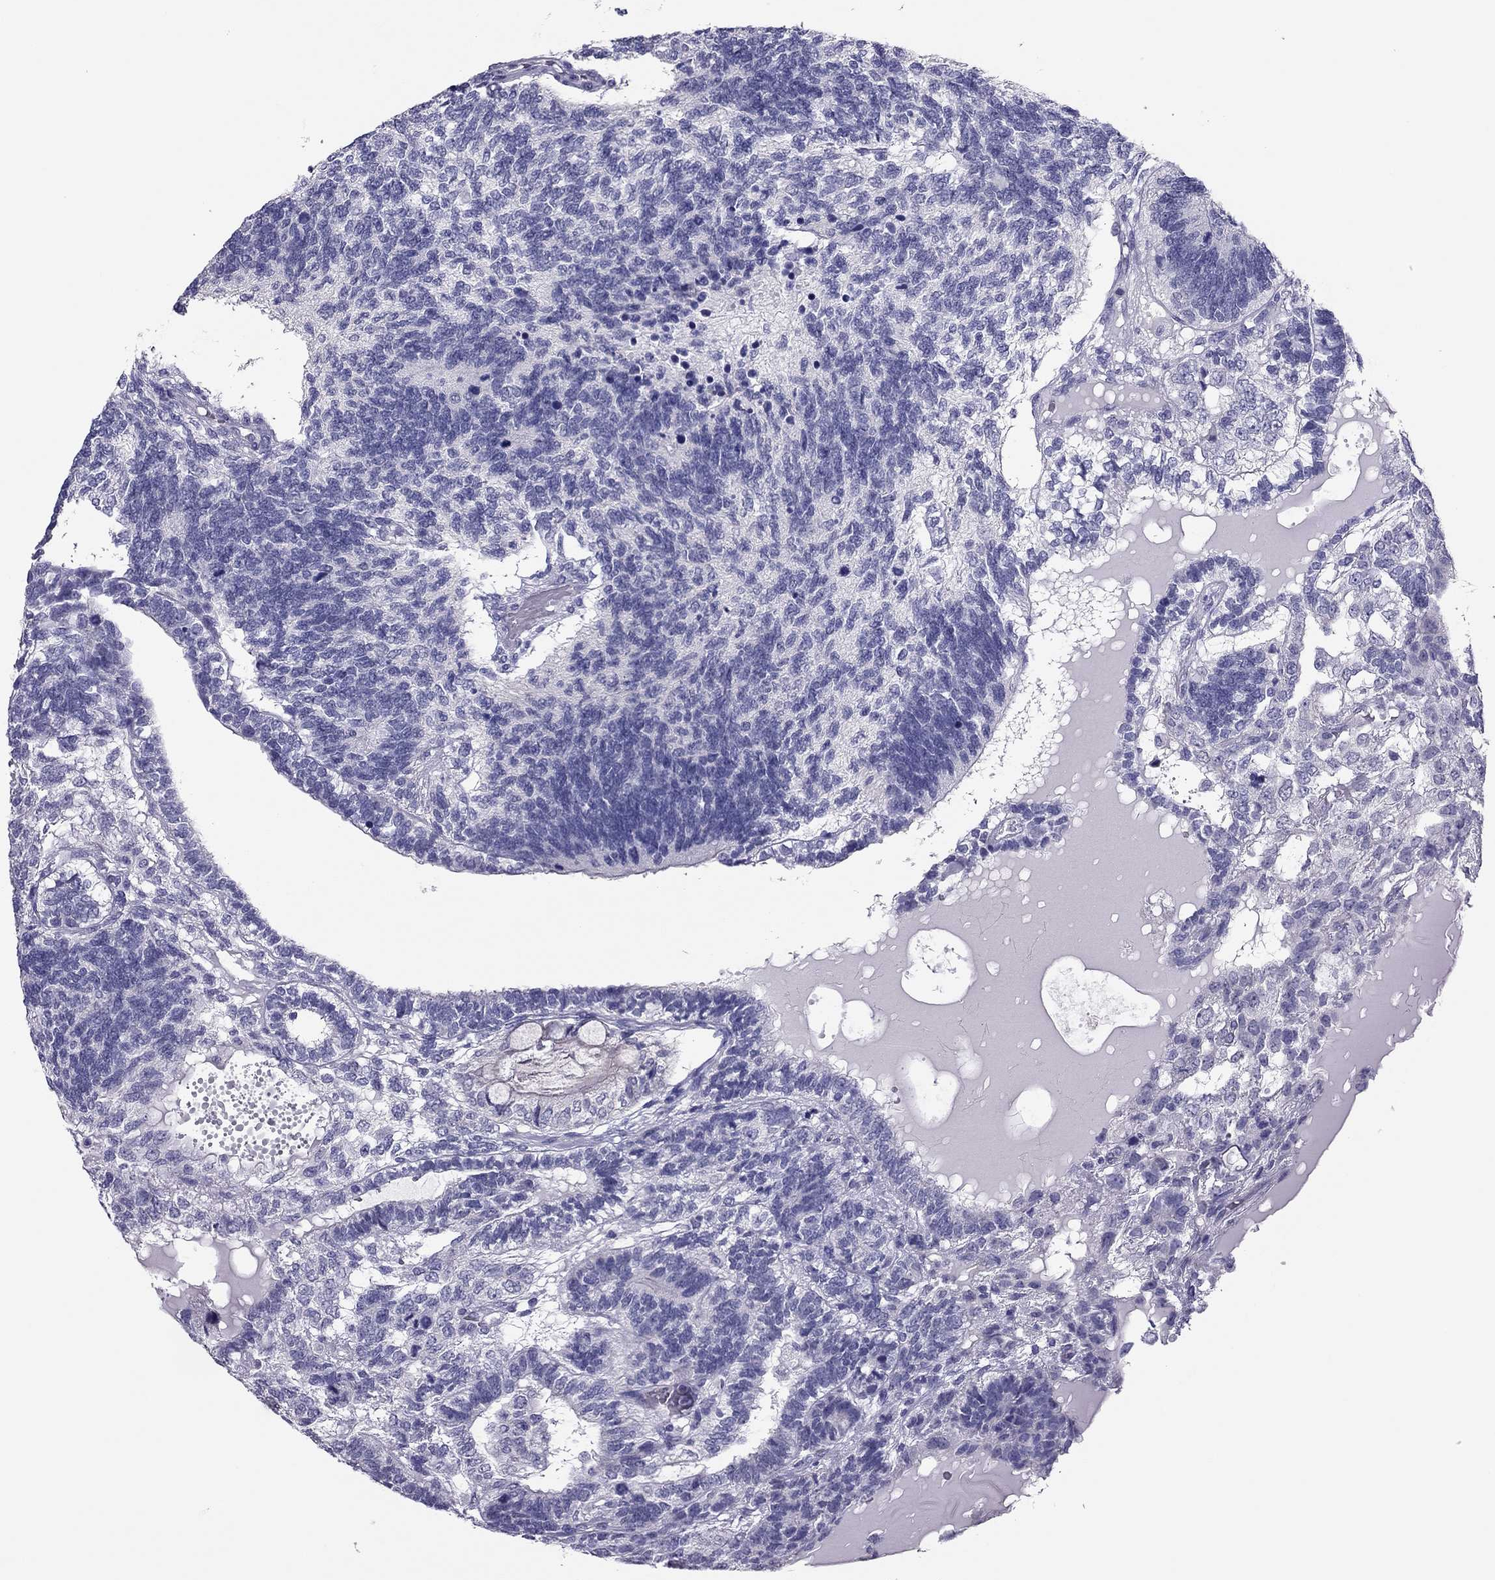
{"staining": {"intensity": "negative", "quantity": "none", "location": "none"}, "tissue": "testis cancer", "cell_type": "Tumor cells", "image_type": "cancer", "snomed": [{"axis": "morphology", "description": "Seminoma, NOS"}, {"axis": "morphology", "description": "Carcinoma, Embryonal, NOS"}, {"axis": "topography", "description": "Testis"}], "caption": "Immunohistochemistry (IHC) histopathology image of human testis seminoma stained for a protein (brown), which displays no expression in tumor cells.", "gene": "PDE6A", "patient": {"sex": "male", "age": 41}}